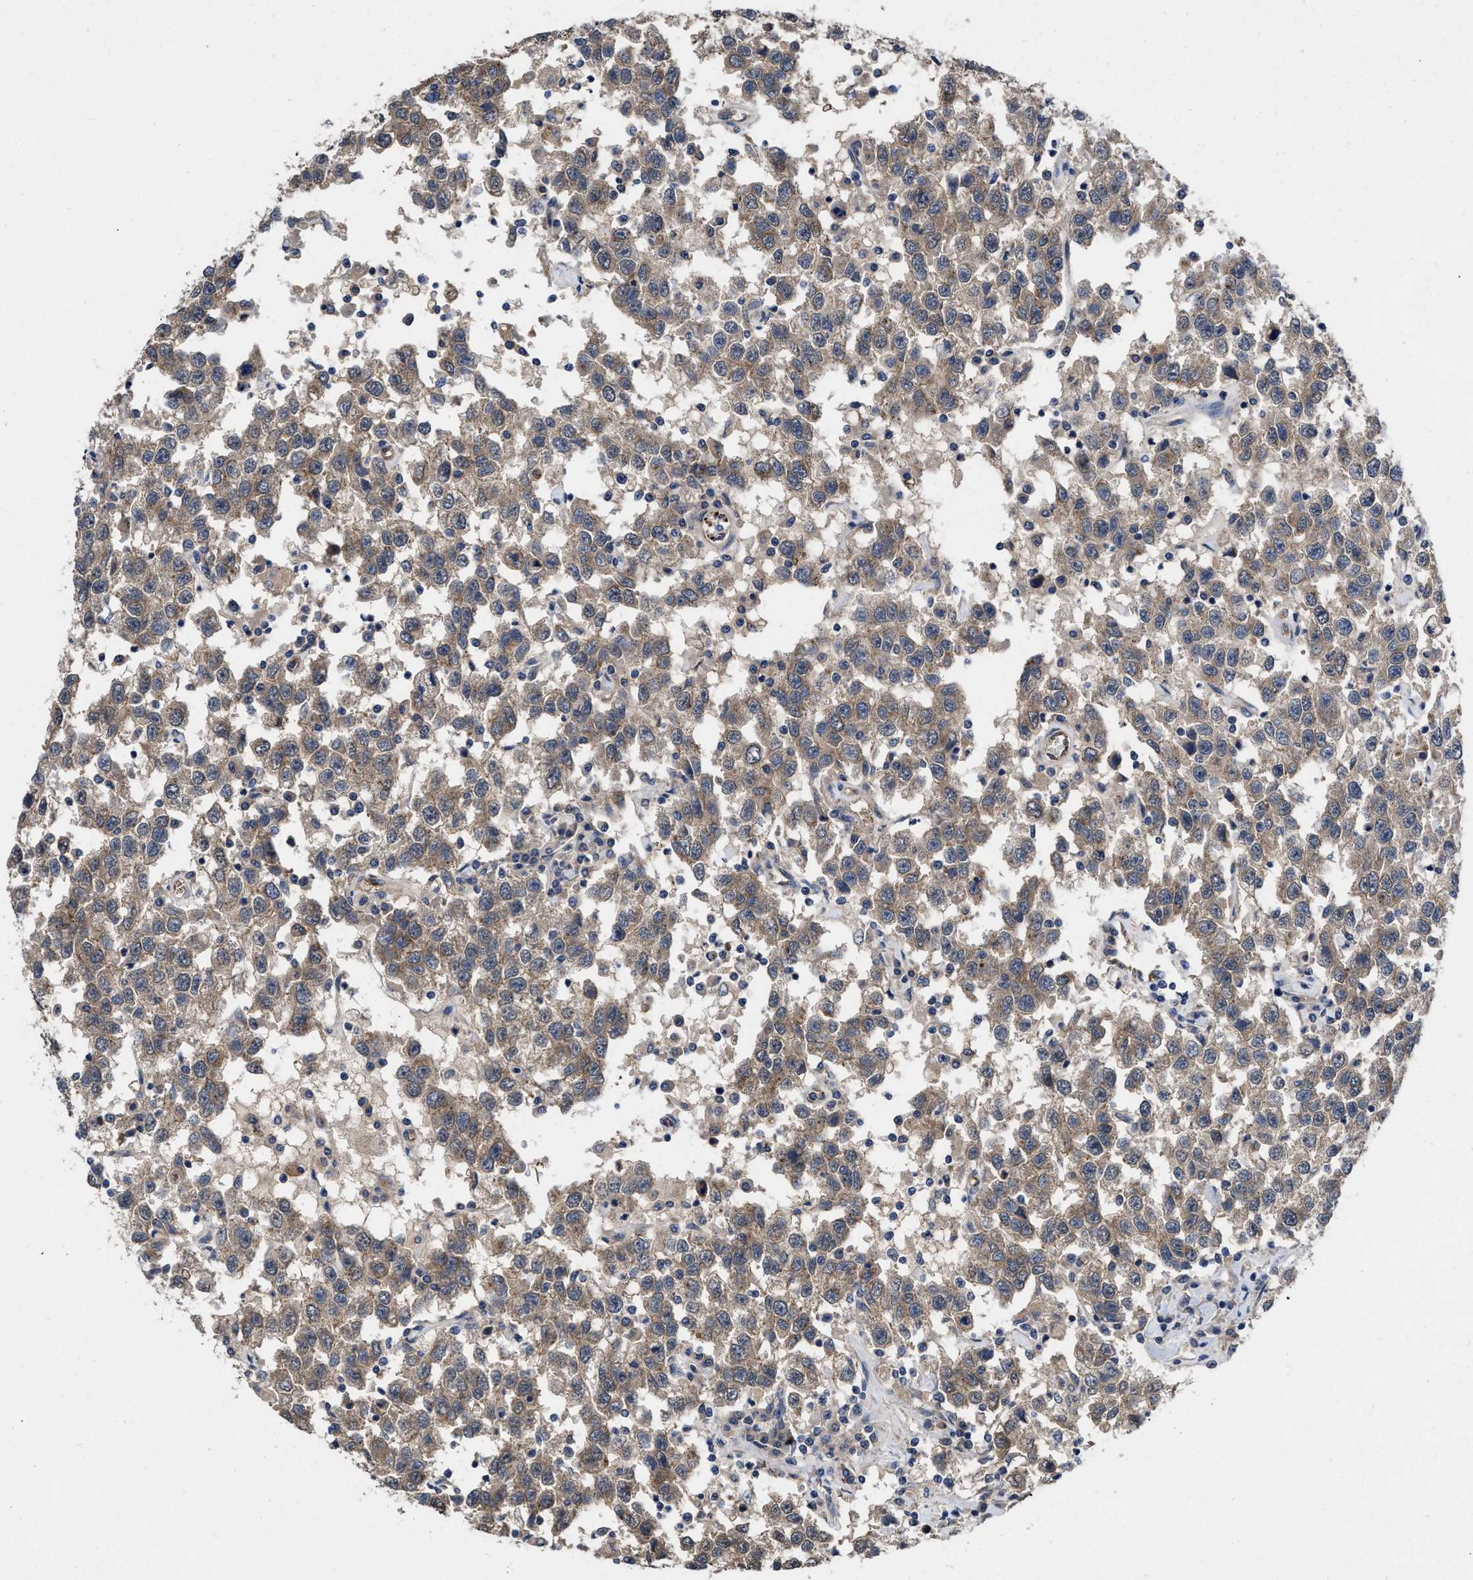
{"staining": {"intensity": "weak", "quantity": ">75%", "location": "cytoplasmic/membranous"}, "tissue": "testis cancer", "cell_type": "Tumor cells", "image_type": "cancer", "snomed": [{"axis": "morphology", "description": "Seminoma, NOS"}, {"axis": "topography", "description": "Testis"}], "caption": "A high-resolution micrograph shows immunohistochemistry staining of testis cancer, which exhibits weak cytoplasmic/membranous staining in approximately >75% of tumor cells. (DAB (3,3'-diaminobenzidine) = brown stain, brightfield microscopy at high magnification).", "gene": "PKD2", "patient": {"sex": "male", "age": 41}}